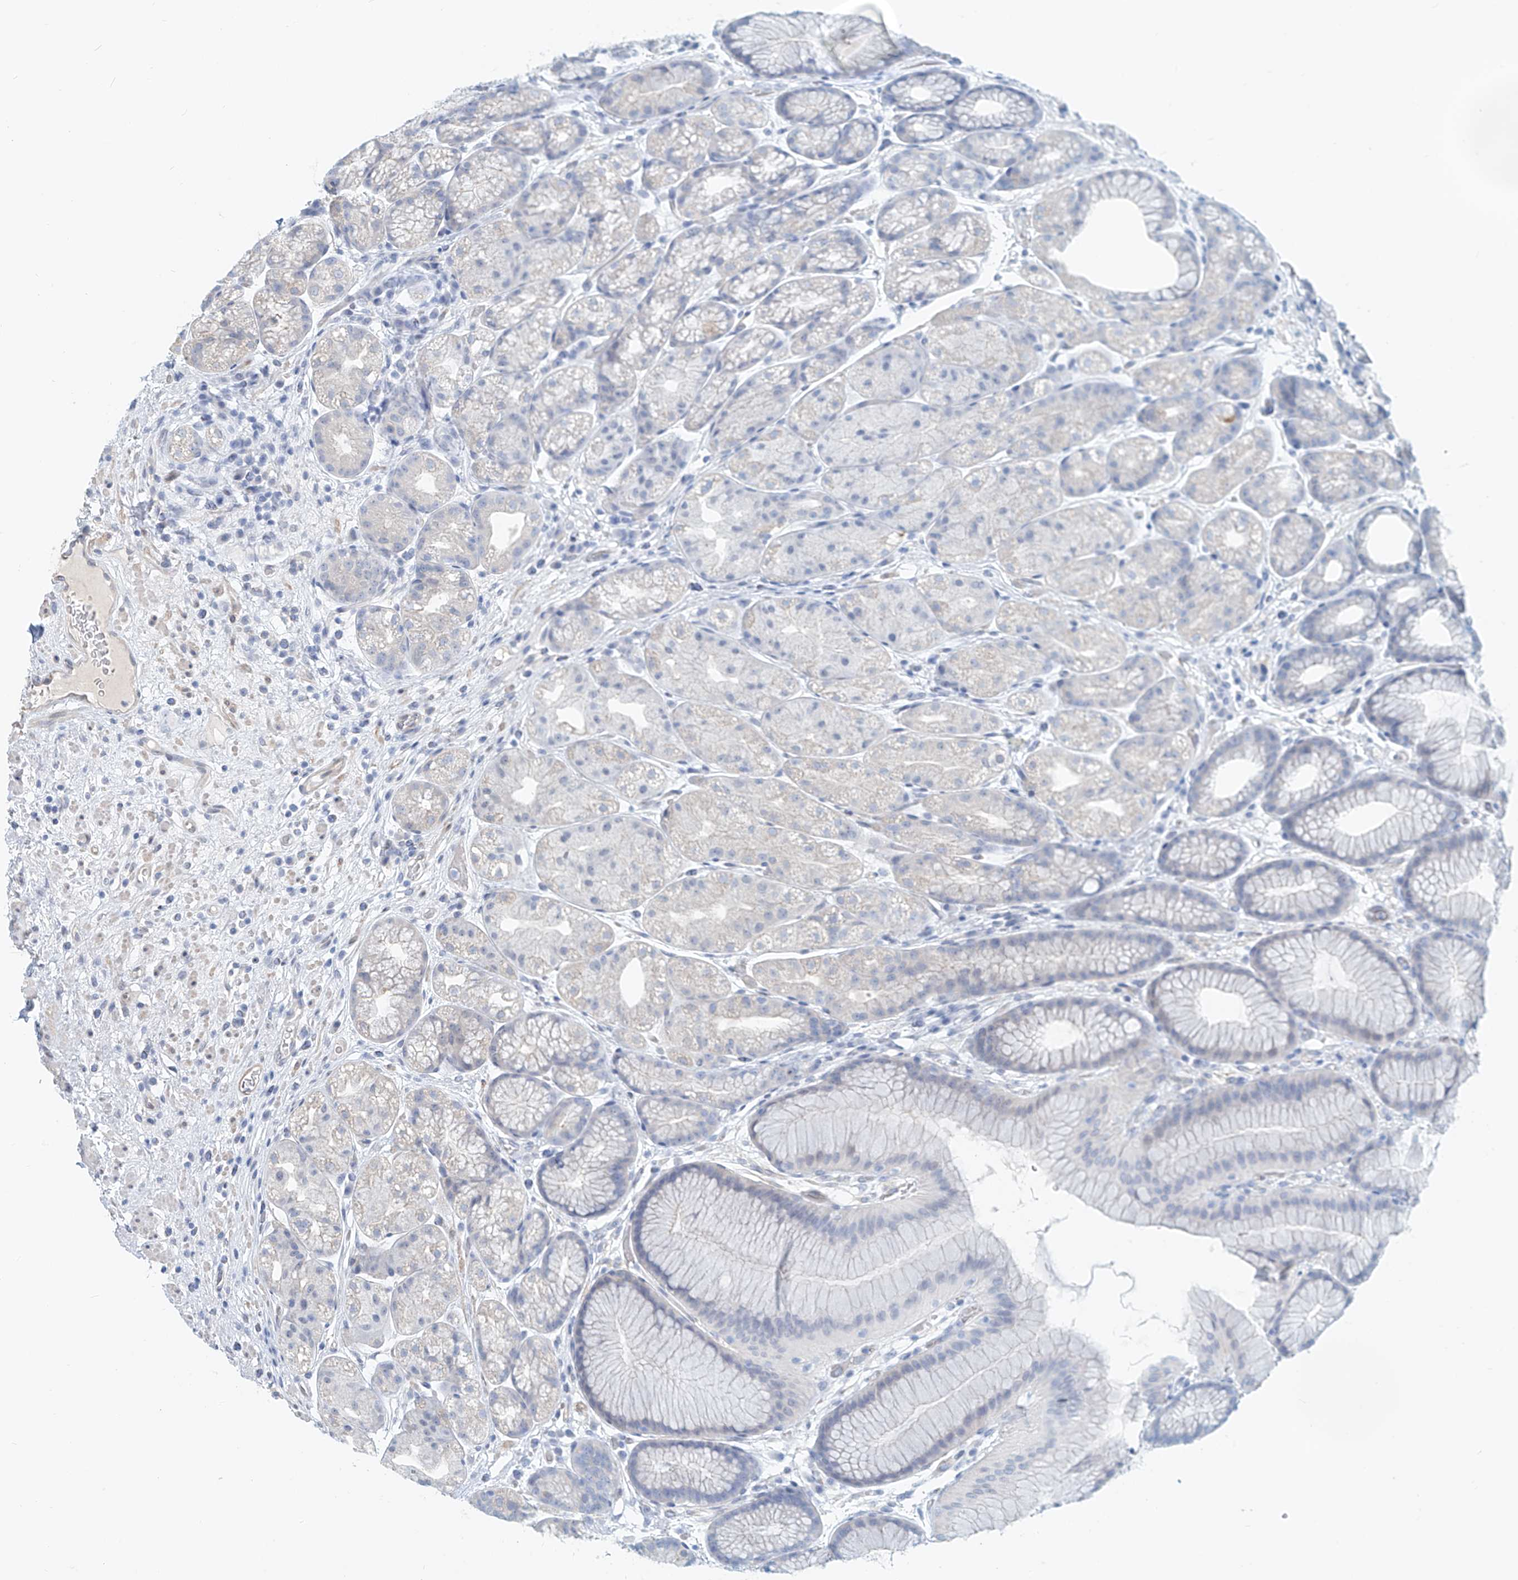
{"staining": {"intensity": "negative", "quantity": "none", "location": "none"}, "tissue": "stomach", "cell_type": "Glandular cells", "image_type": "normal", "snomed": [{"axis": "morphology", "description": "Normal tissue, NOS"}, {"axis": "topography", "description": "Stomach"}], "caption": "Immunohistochemistry micrograph of normal human stomach stained for a protein (brown), which shows no staining in glandular cells. Nuclei are stained in blue.", "gene": "SASH1", "patient": {"sex": "male", "age": 57}}